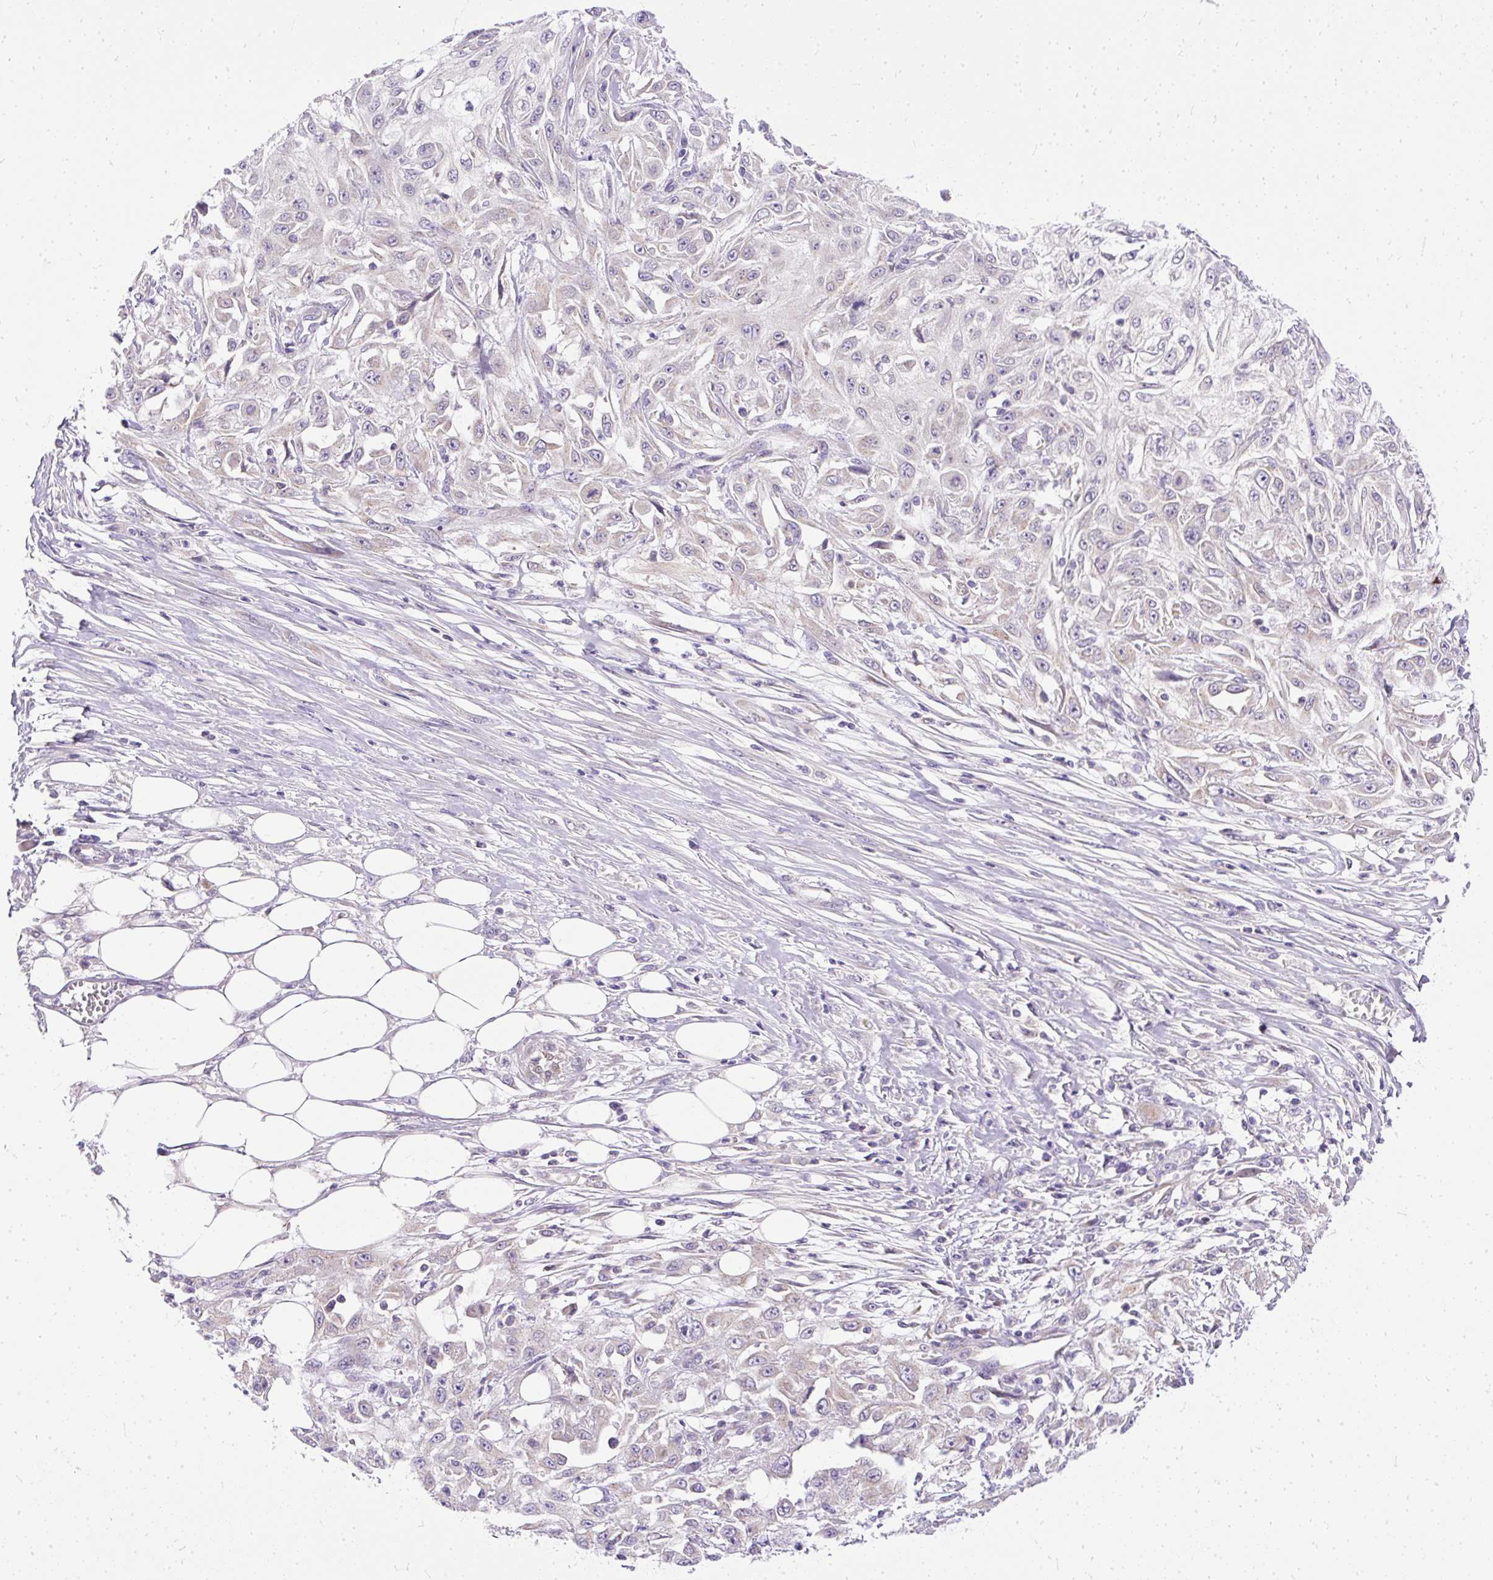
{"staining": {"intensity": "negative", "quantity": "none", "location": "none"}, "tissue": "skin cancer", "cell_type": "Tumor cells", "image_type": "cancer", "snomed": [{"axis": "morphology", "description": "Squamous cell carcinoma, NOS"}, {"axis": "morphology", "description": "Squamous cell carcinoma, metastatic, NOS"}, {"axis": "topography", "description": "Skin"}, {"axis": "topography", "description": "Lymph node"}], "caption": "Immunohistochemistry image of skin squamous cell carcinoma stained for a protein (brown), which demonstrates no staining in tumor cells.", "gene": "AMFR", "patient": {"sex": "male", "age": 75}}